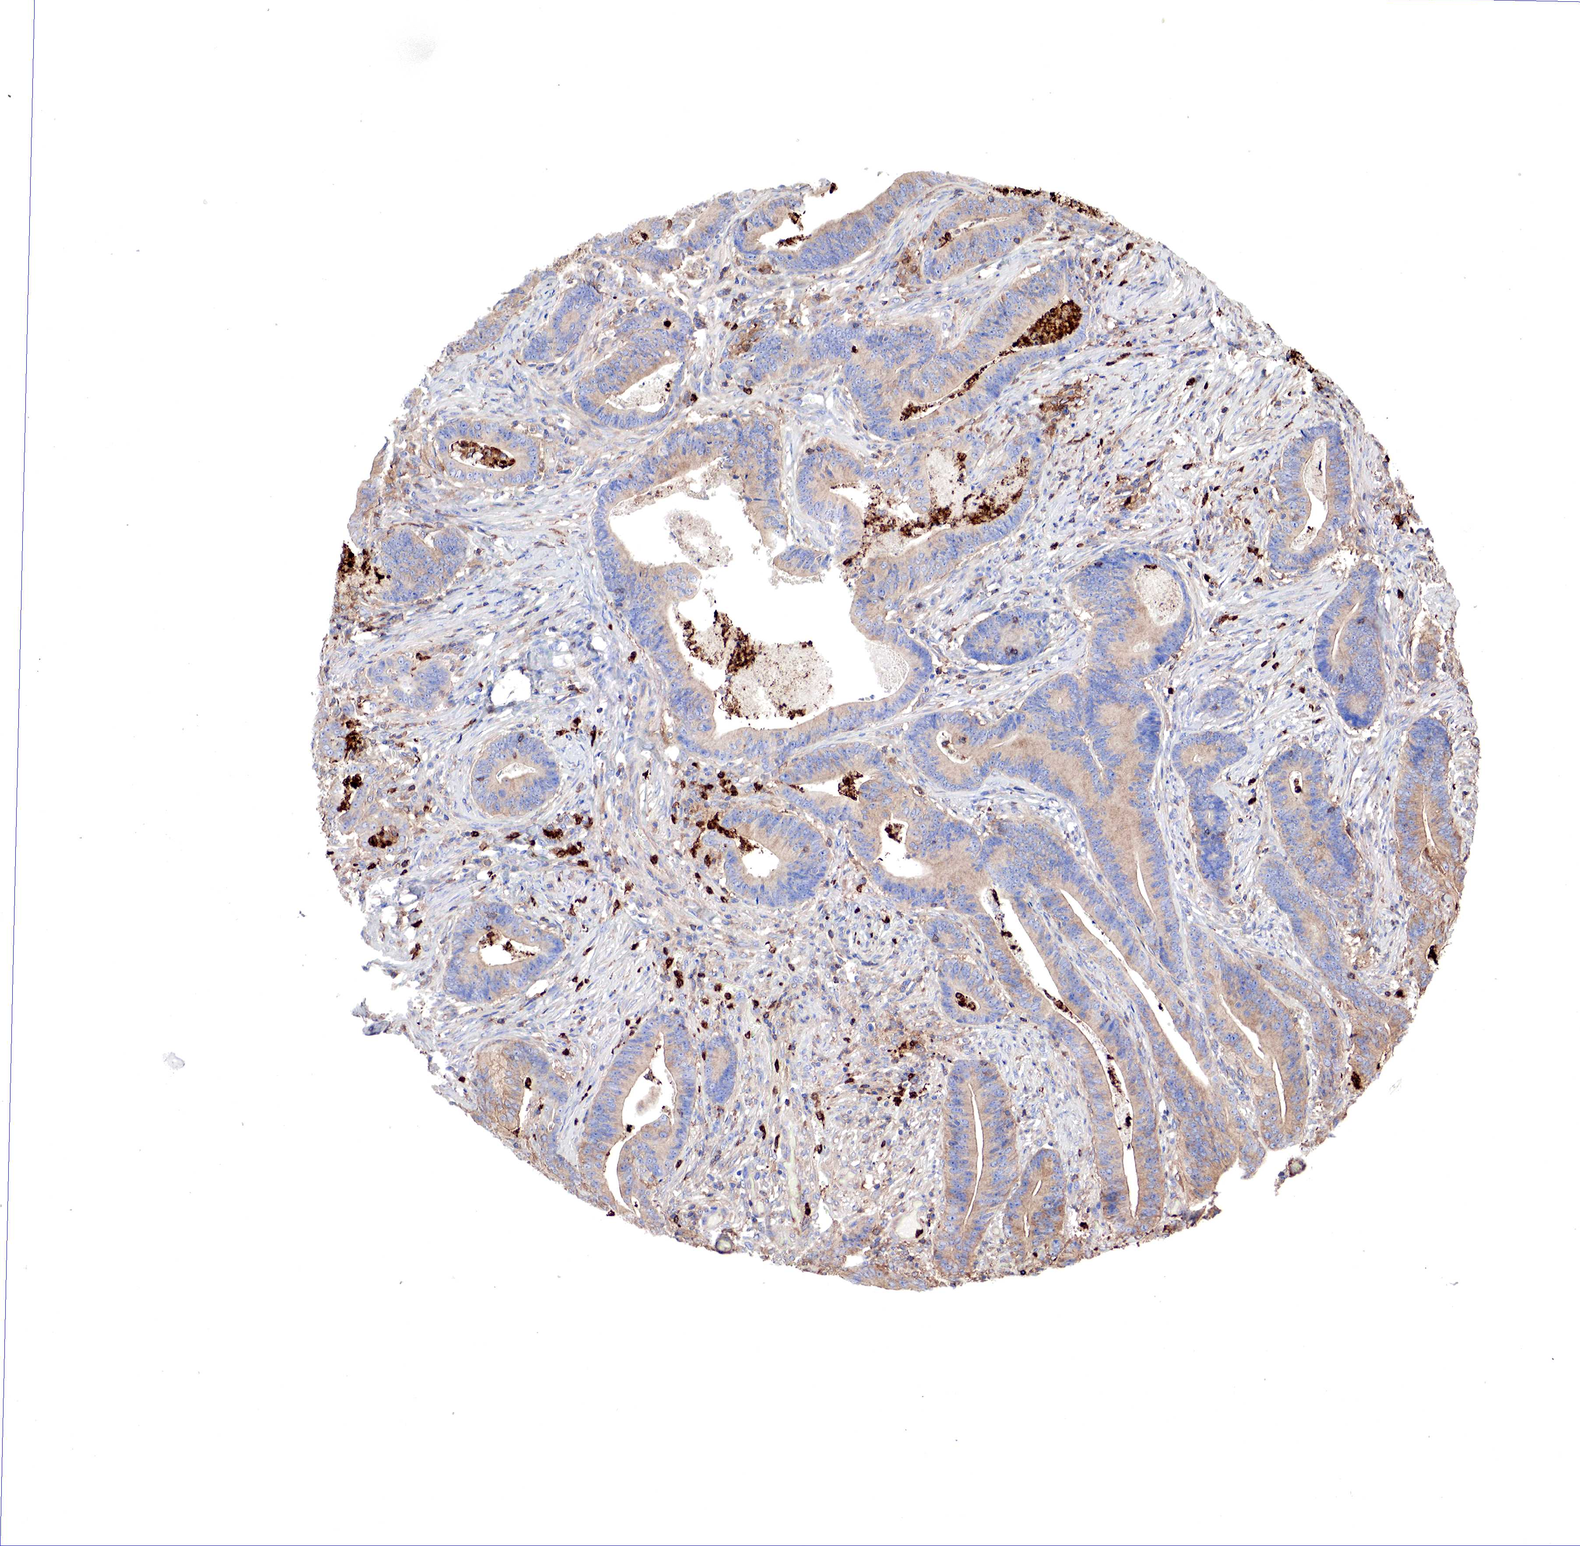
{"staining": {"intensity": "weak", "quantity": "25%-75%", "location": "cytoplasmic/membranous"}, "tissue": "stomach cancer", "cell_type": "Tumor cells", "image_type": "cancer", "snomed": [{"axis": "morphology", "description": "Adenocarcinoma, NOS"}, {"axis": "topography", "description": "Stomach, lower"}], "caption": "The image reveals a brown stain indicating the presence of a protein in the cytoplasmic/membranous of tumor cells in stomach adenocarcinoma. The protein is stained brown, and the nuclei are stained in blue (DAB IHC with brightfield microscopy, high magnification).", "gene": "G6PD", "patient": {"sex": "female", "age": 86}}